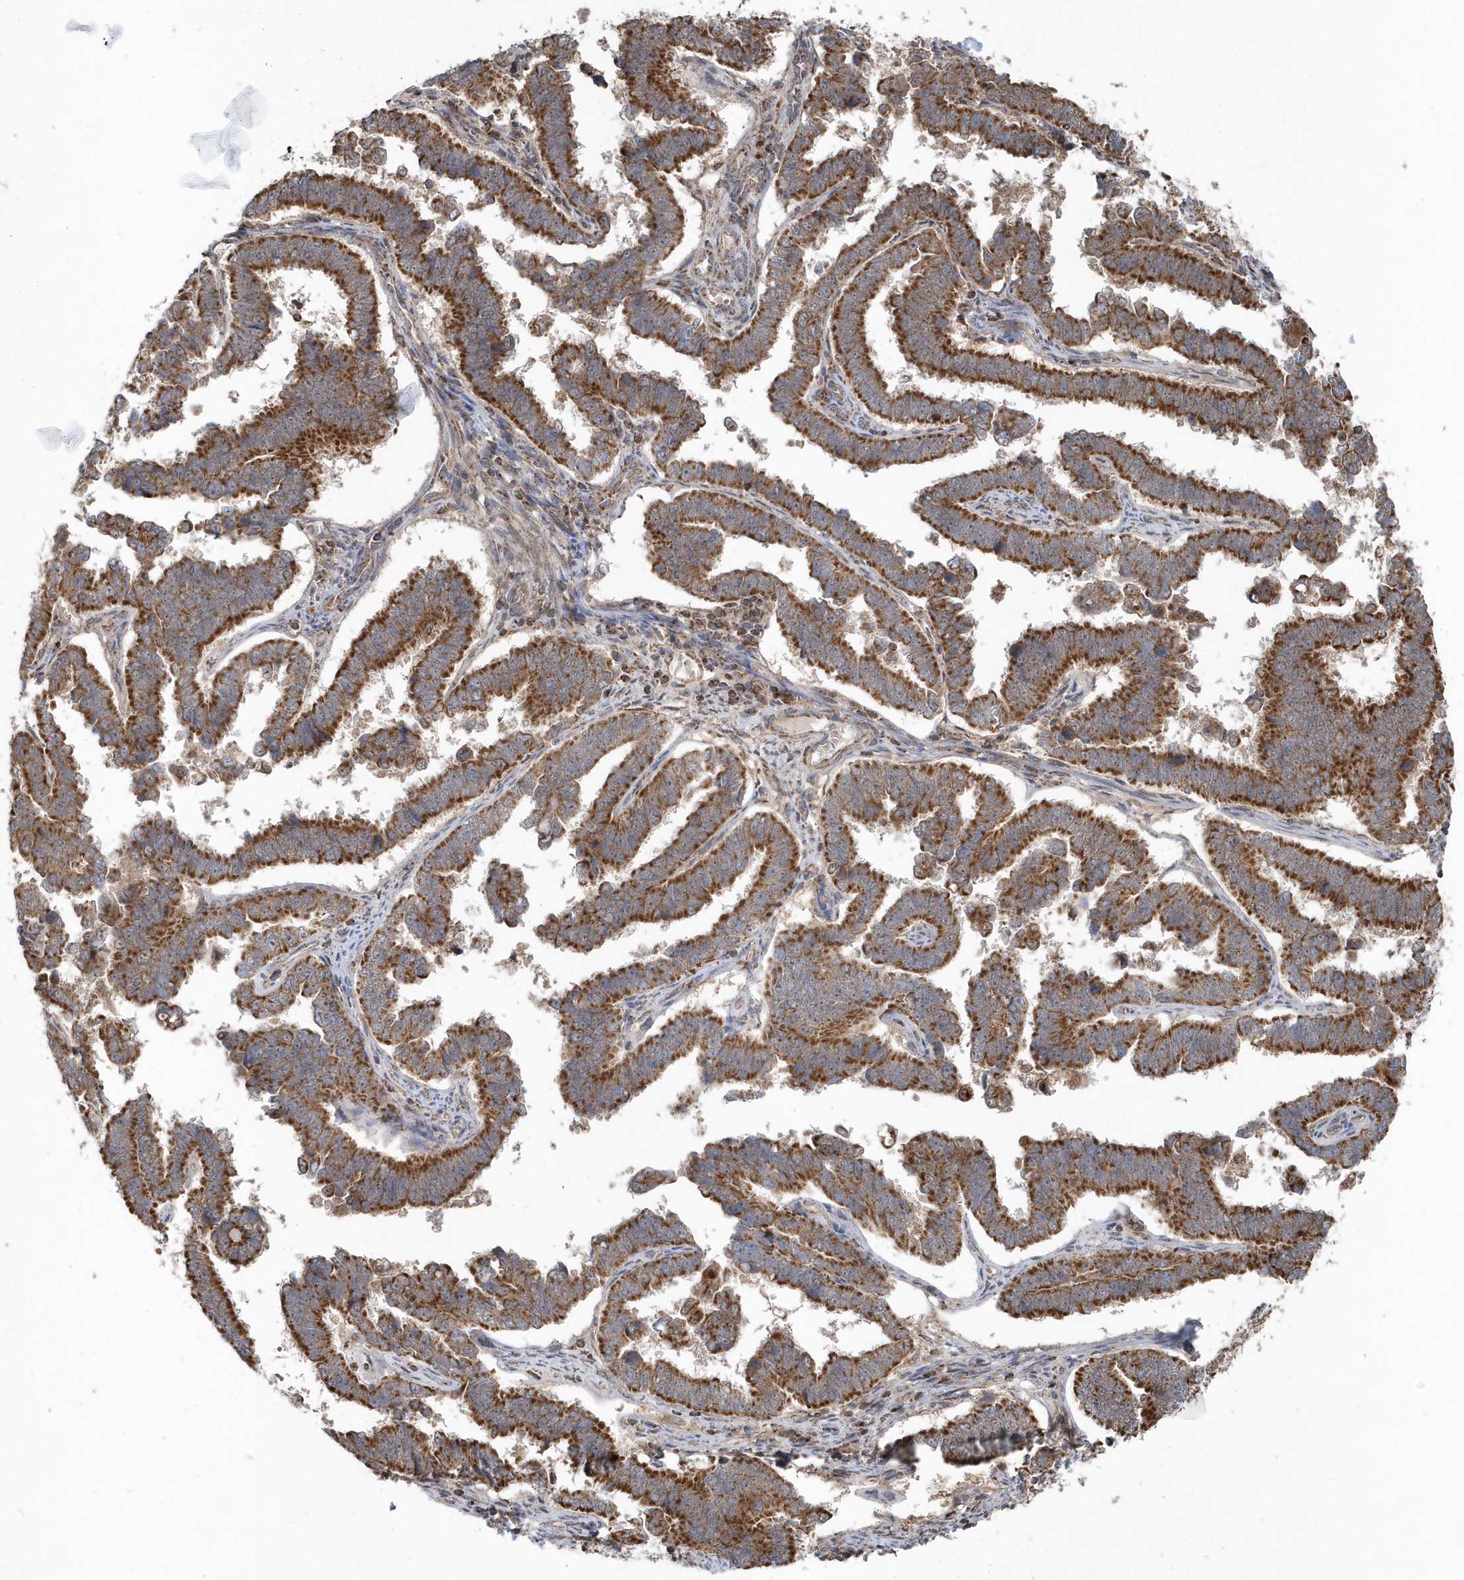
{"staining": {"intensity": "strong", "quantity": ">75%", "location": "cytoplasmic/membranous"}, "tissue": "endometrial cancer", "cell_type": "Tumor cells", "image_type": "cancer", "snomed": [{"axis": "morphology", "description": "Adenocarcinoma, NOS"}, {"axis": "topography", "description": "Endometrium"}], "caption": "Protein analysis of endometrial cancer (adenocarcinoma) tissue exhibits strong cytoplasmic/membranous positivity in approximately >75% of tumor cells. Ihc stains the protein of interest in brown and the nuclei are stained blue.", "gene": "PPP1R7", "patient": {"sex": "female", "age": 75}}